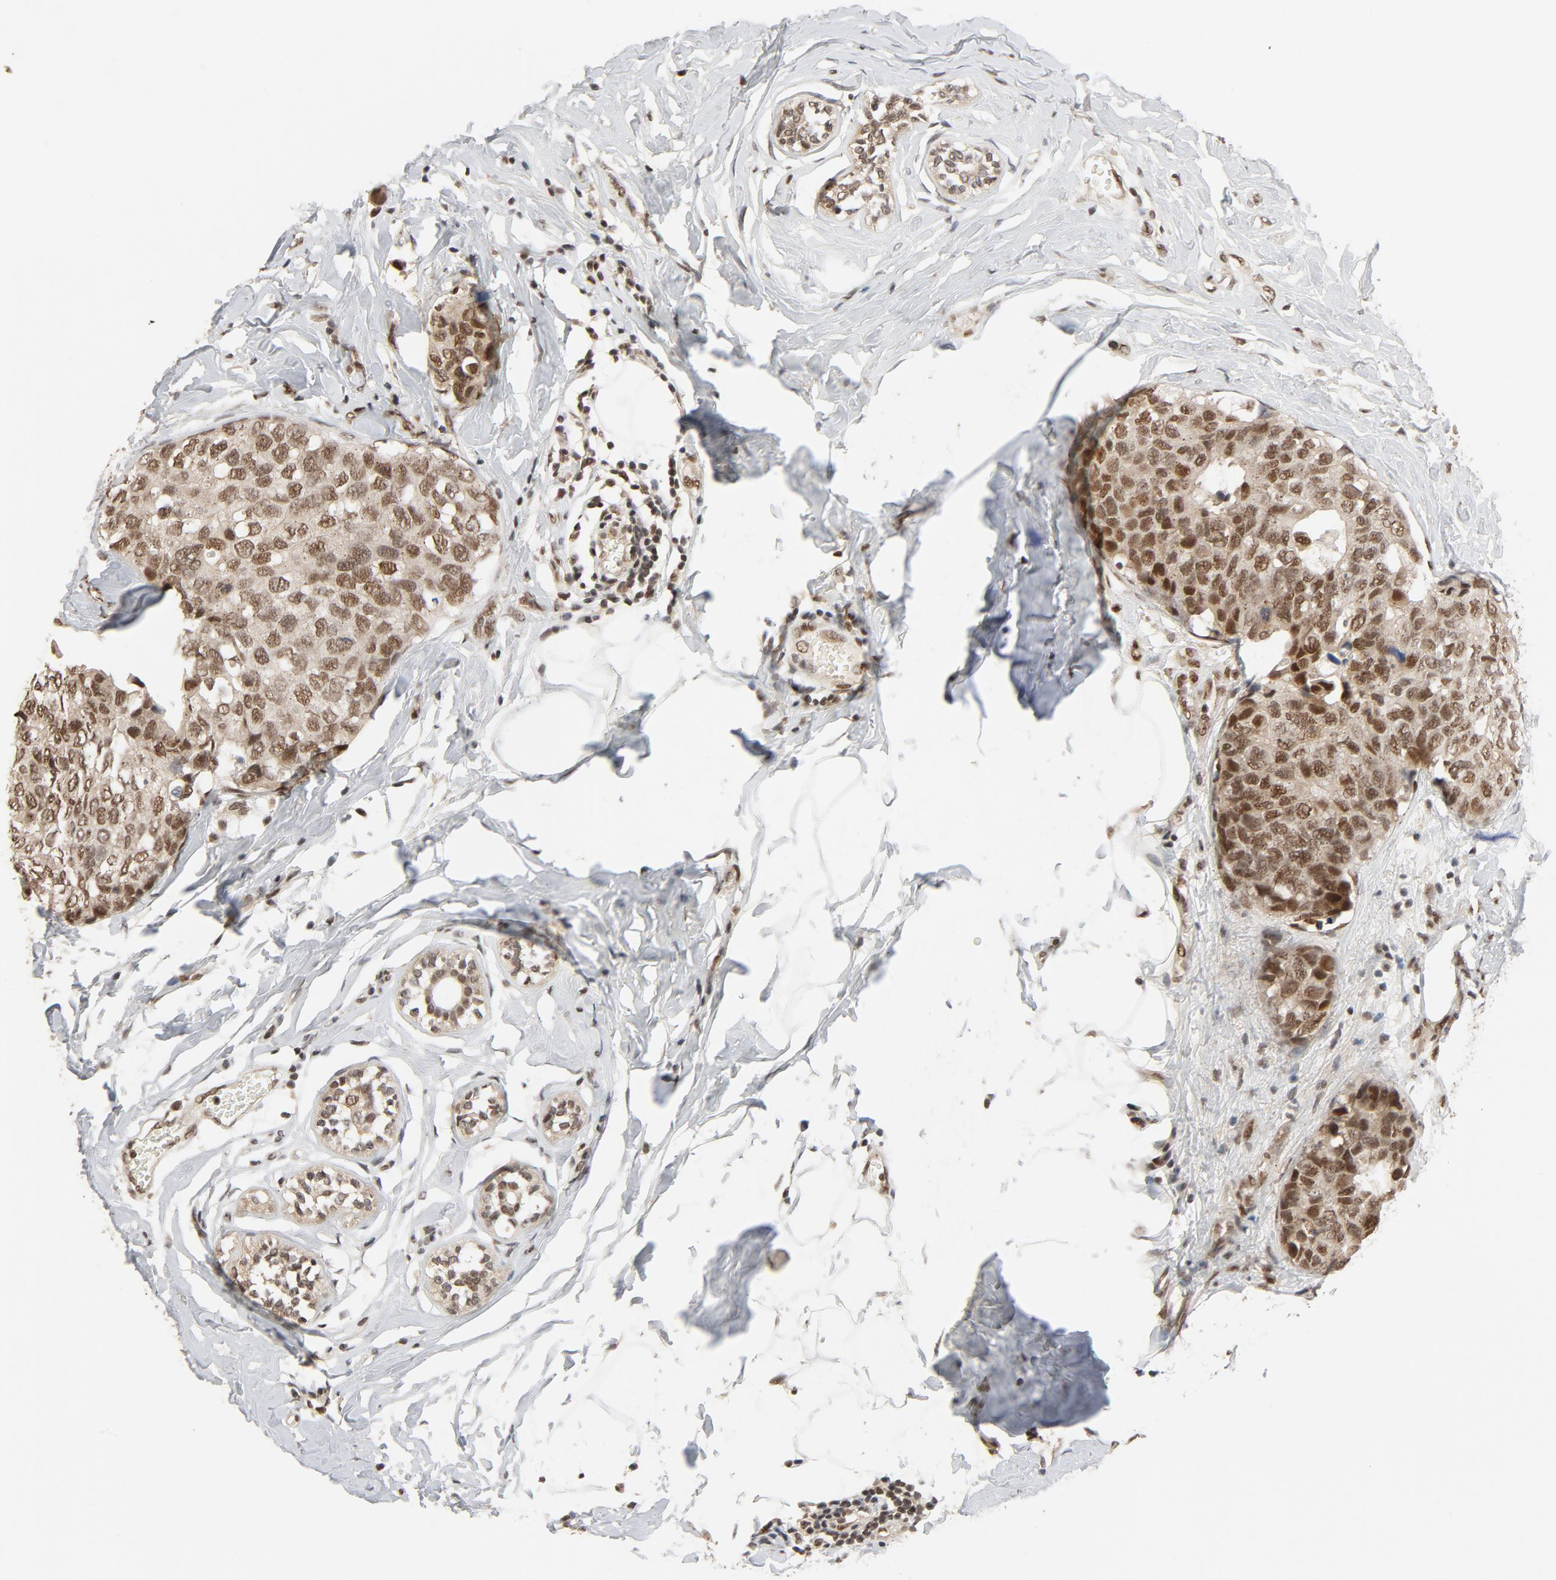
{"staining": {"intensity": "moderate", "quantity": ">75%", "location": "nuclear"}, "tissue": "breast cancer", "cell_type": "Tumor cells", "image_type": "cancer", "snomed": [{"axis": "morphology", "description": "Normal tissue, NOS"}, {"axis": "morphology", "description": "Duct carcinoma"}, {"axis": "topography", "description": "Breast"}], "caption": "Immunohistochemical staining of human breast cancer exhibits medium levels of moderate nuclear staining in approximately >75% of tumor cells. (DAB (3,3'-diaminobenzidine) IHC, brown staining for protein, blue staining for nuclei).", "gene": "SMARCD1", "patient": {"sex": "female", "age": 50}}